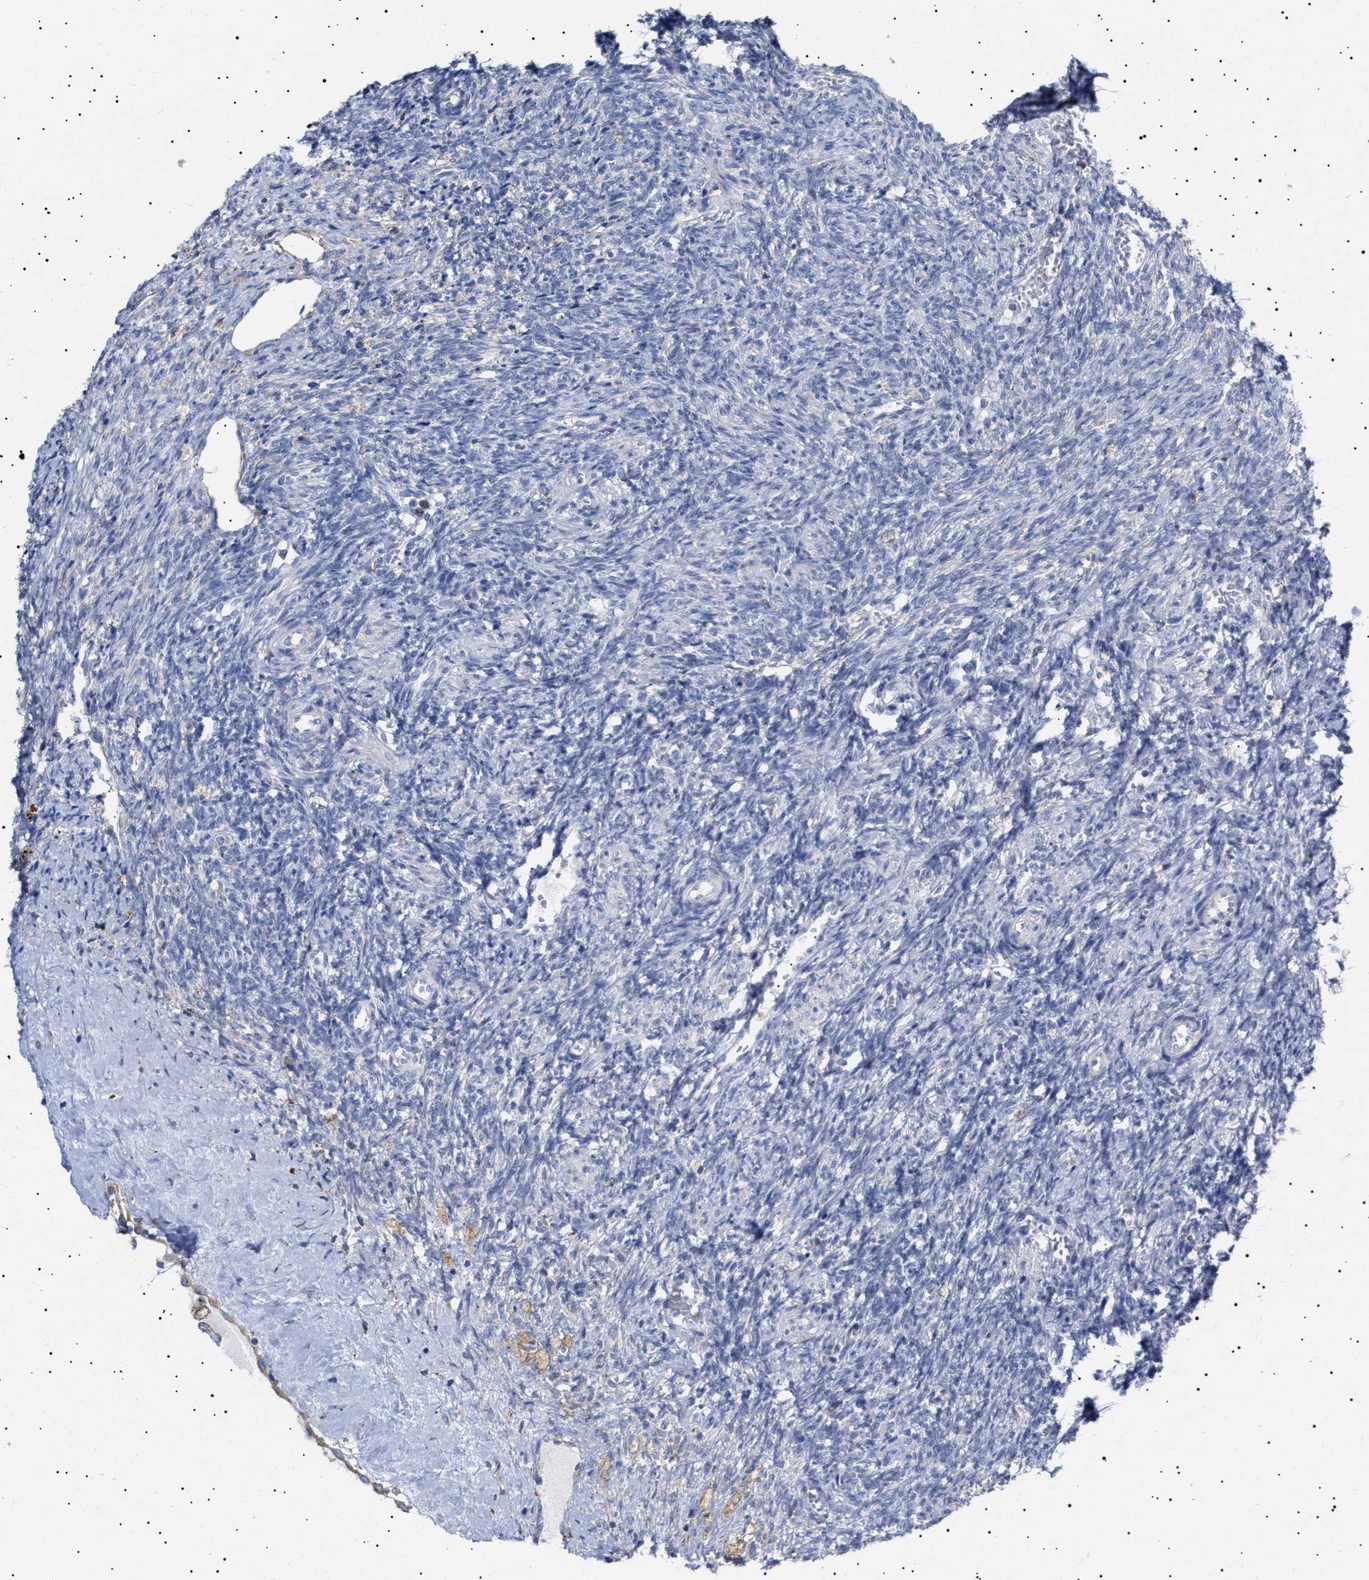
{"staining": {"intensity": "negative", "quantity": "none", "location": "none"}, "tissue": "ovary", "cell_type": "Follicle cells", "image_type": "normal", "snomed": [{"axis": "morphology", "description": "Normal tissue, NOS"}, {"axis": "topography", "description": "Ovary"}], "caption": "Protein analysis of unremarkable ovary reveals no significant staining in follicle cells. (DAB immunohistochemistry (IHC) visualized using brightfield microscopy, high magnification).", "gene": "ERCC6L2", "patient": {"sex": "female", "age": 41}}